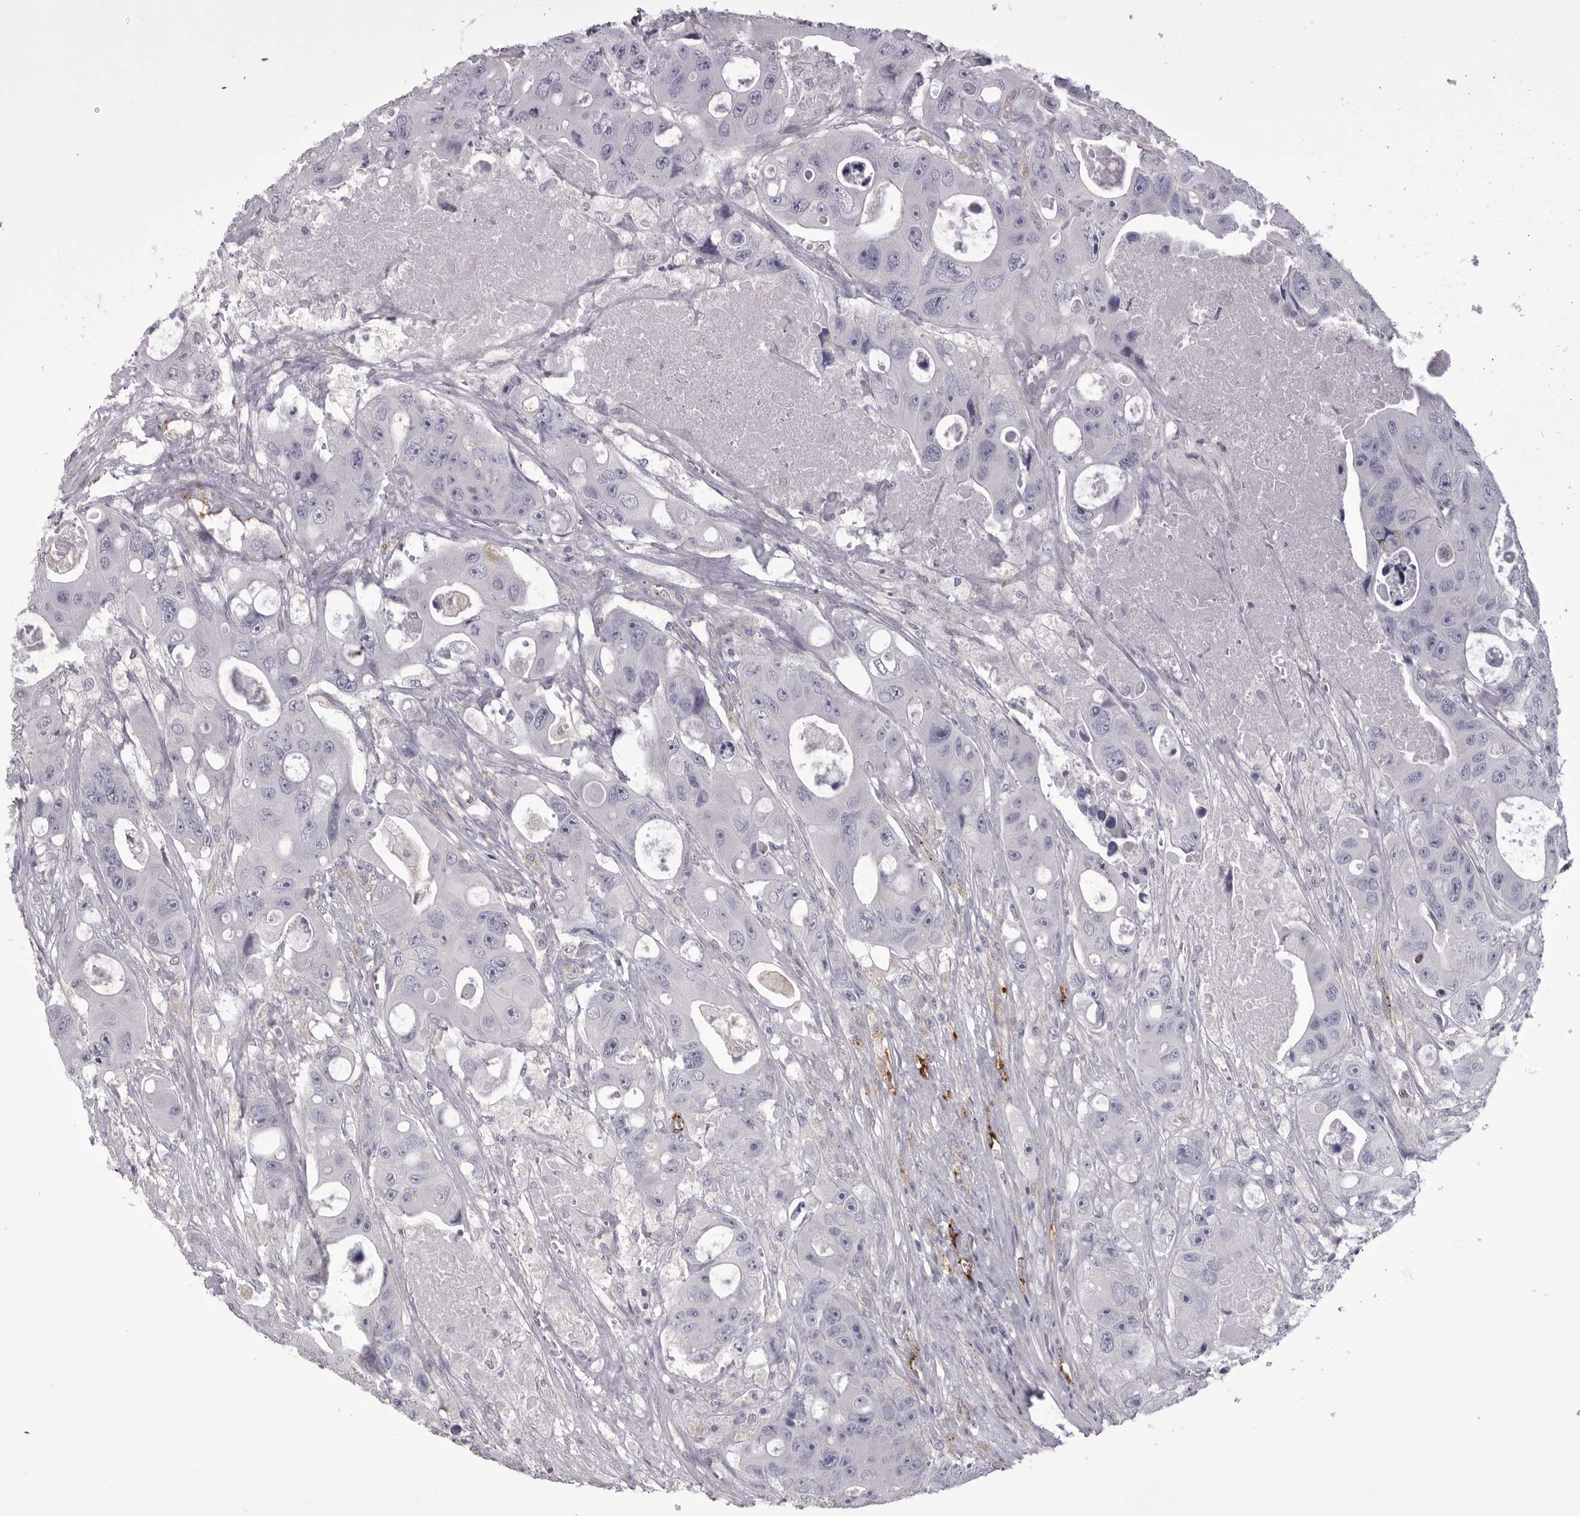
{"staining": {"intensity": "negative", "quantity": "none", "location": "none"}, "tissue": "colorectal cancer", "cell_type": "Tumor cells", "image_type": "cancer", "snomed": [{"axis": "morphology", "description": "Adenocarcinoma, NOS"}, {"axis": "topography", "description": "Colon"}], "caption": "The IHC histopathology image has no significant positivity in tumor cells of colorectal adenocarcinoma tissue.", "gene": "PSPN", "patient": {"sex": "female", "age": 46}}